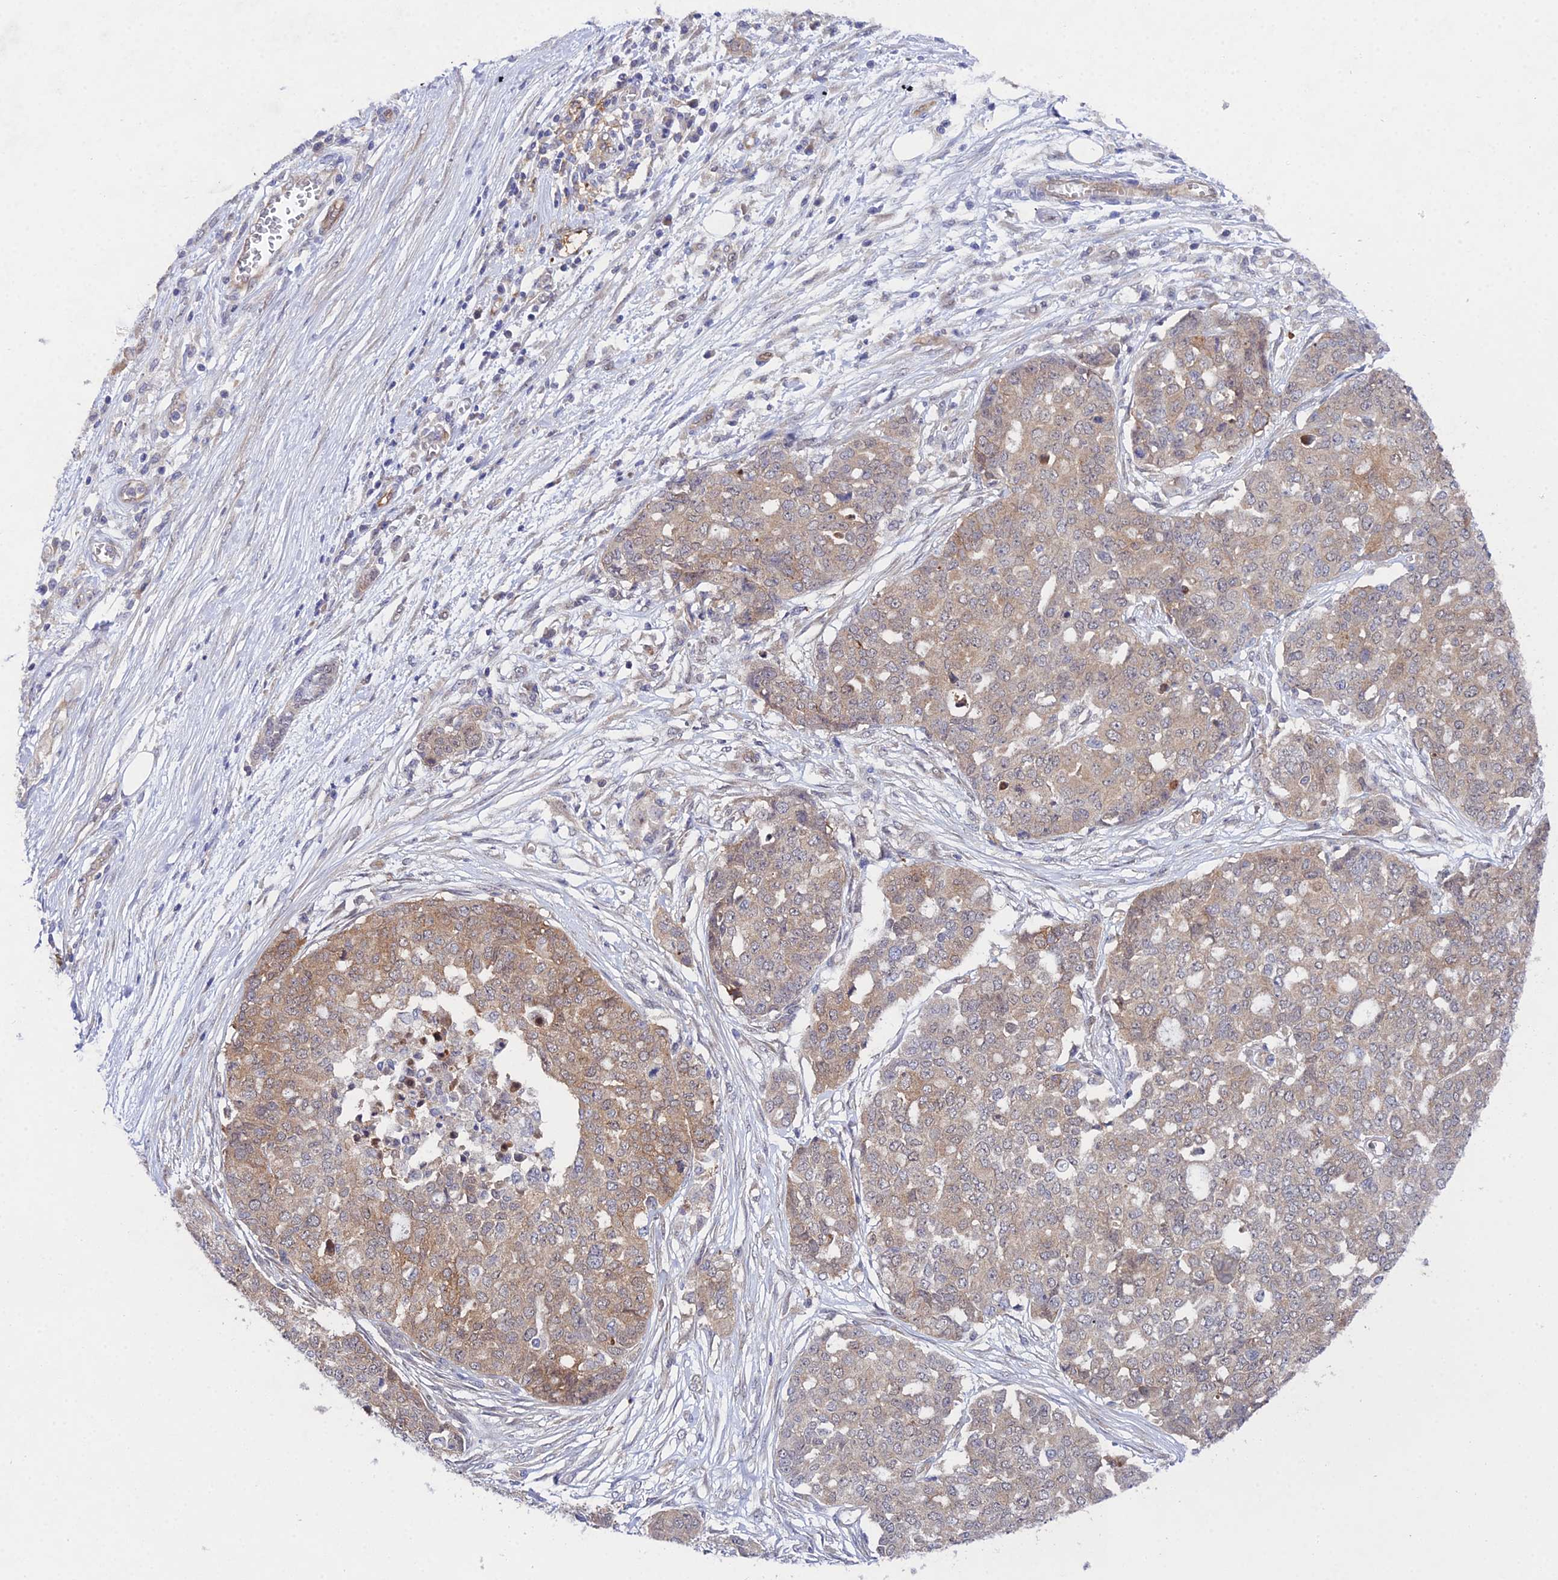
{"staining": {"intensity": "weak", "quantity": ">75%", "location": "cytoplasmic/membranous"}, "tissue": "ovarian cancer", "cell_type": "Tumor cells", "image_type": "cancer", "snomed": [{"axis": "morphology", "description": "Cystadenocarcinoma, serous, NOS"}, {"axis": "topography", "description": "Soft tissue"}, {"axis": "topography", "description": "Ovary"}], "caption": "Tumor cells demonstrate weak cytoplasmic/membranous staining in about >75% of cells in ovarian serous cystadenocarcinoma.", "gene": "PPP2R2C", "patient": {"sex": "female", "age": 57}}